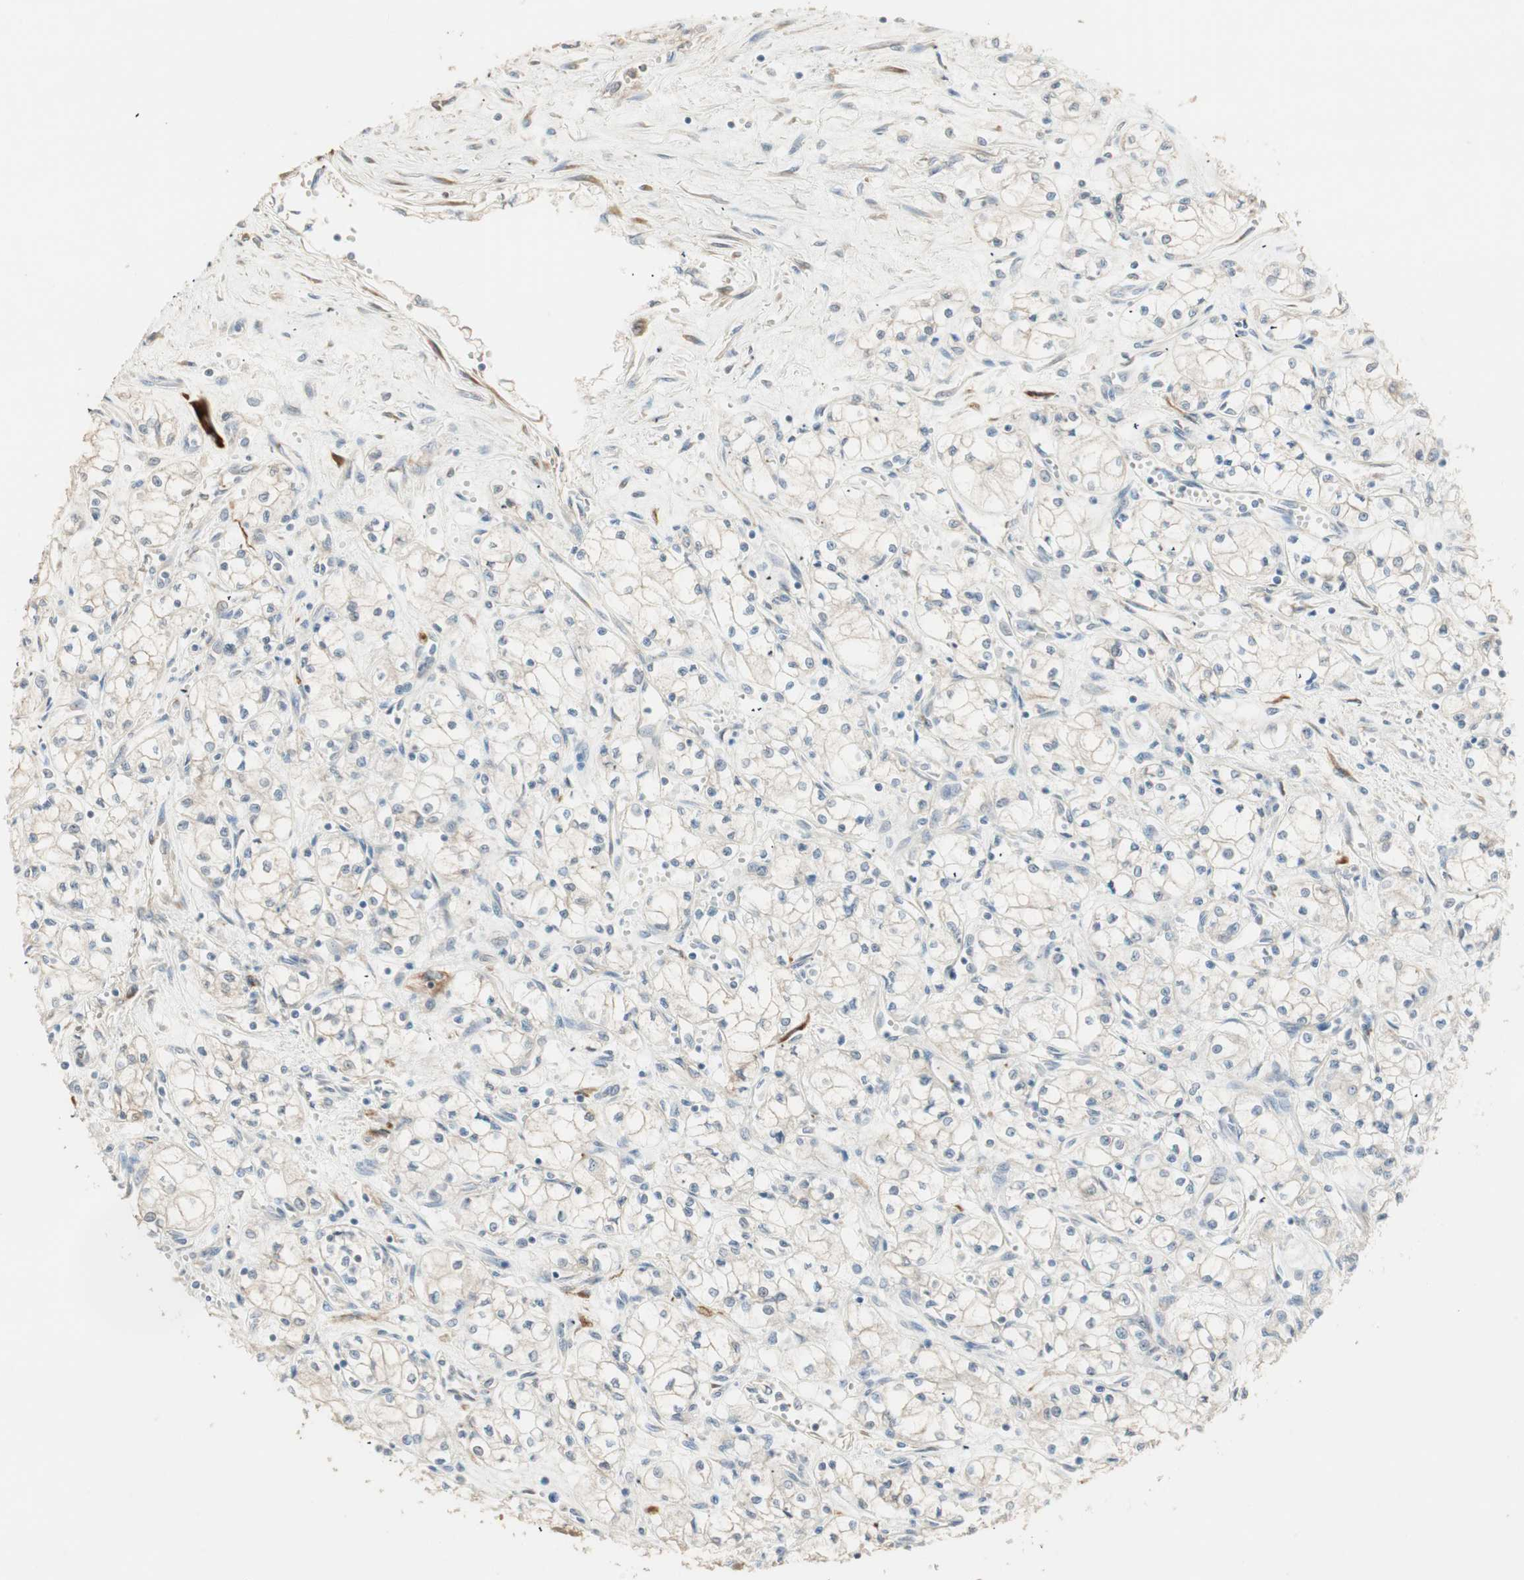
{"staining": {"intensity": "weak", "quantity": "25%-75%", "location": "cytoplasmic/membranous"}, "tissue": "renal cancer", "cell_type": "Tumor cells", "image_type": "cancer", "snomed": [{"axis": "morphology", "description": "Normal tissue, NOS"}, {"axis": "morphology", "description": "Adenocarcinoma, NOS"}, {"axis": "topography", "description": "Kidney"}], "caption": "Renal cancer stained for a protein demonstrates weak cytoplasmic/membranous positivity in tumor cells. The staining is performed using DAB (3,3'-diaminobenzidine) brown chromogen to label protein expression. The nuclei are counter-stained blue using hematoxylin.", "gene": "TASOR", "patient": {"sex": "male", "age": 59}}